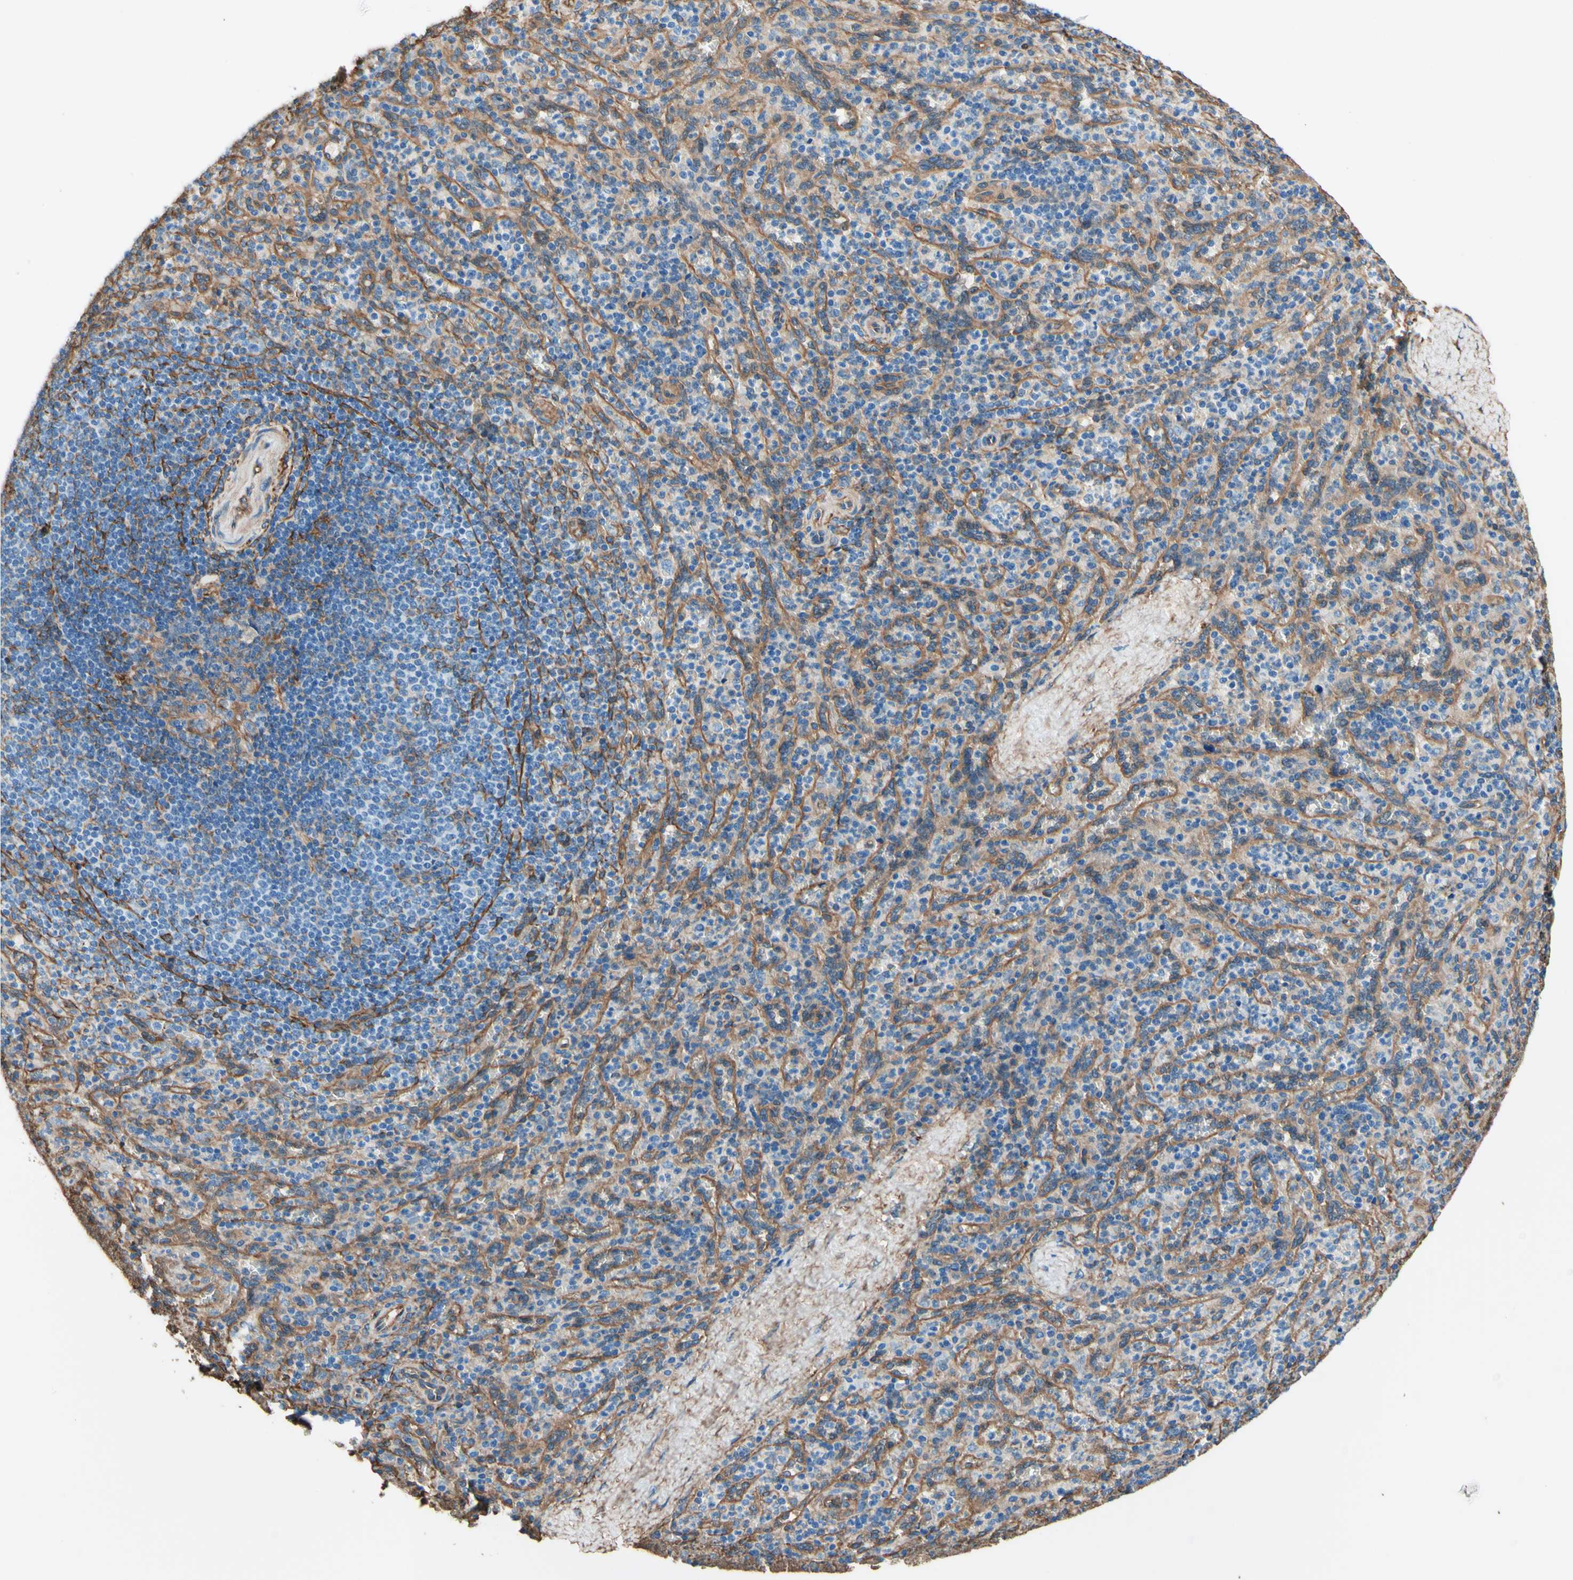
{"staining": {"intensity": "negative", "quantity": "none", "location": "none"}, "tissue": "spleen", "cell_type": "Cells in red pulp", "image_type": "normal", "snomed": [{"axis": "morphology", "description": "Normal tissue, NOS"}, {"axis": "topography", "description": "Spleen"}], "caption": "There is no significant staining in cells in red pulp of spleen. Brightfield microscopy of immunohistochemistry (IHC) stained with DAB (3,3'-diaminobenzidine) (brown) and hematoxylin (blue), captured at high magnification.", "gene": "DPYSL3", "patient": {"sex": "male", "age": 36}}